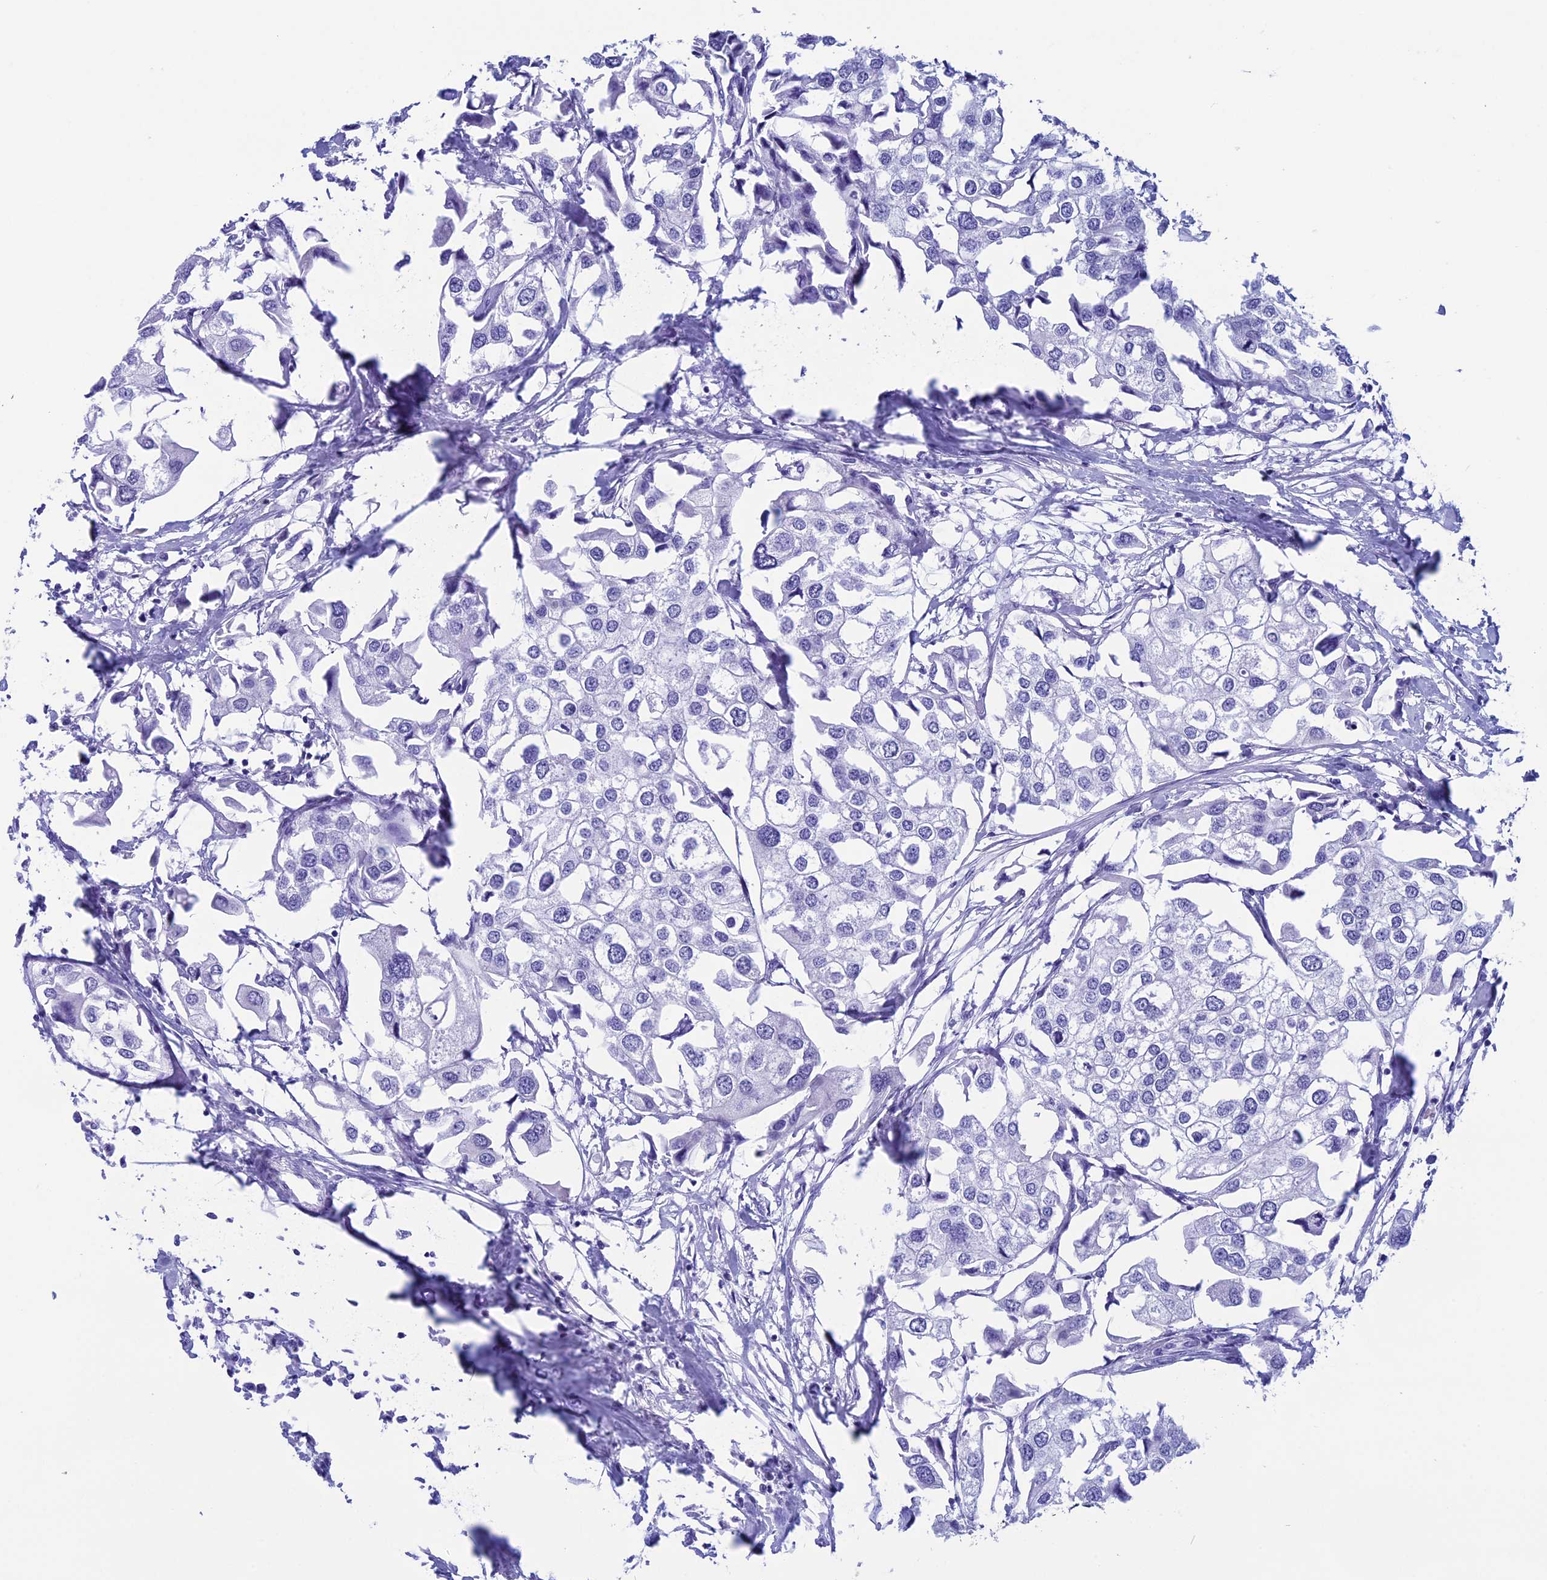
{"staining": {"intensity": "negative", "quantity": "none", "location": "none"}, "tissue": "urothelial cancer", "cell_type": "Tumor cells", "image_type": "cancer", "snomed": [{"axis": "morphology", "description": "Urothelial carcinoma, High grade"}, {"axis": "topography", "description": "Urinary bladder"}], "caption": "The micrograph exhibits no staining of tumor cells in urothelial cancer.", "gene": "FAM169A", "patient": {"sex": "male", "age": 64}}